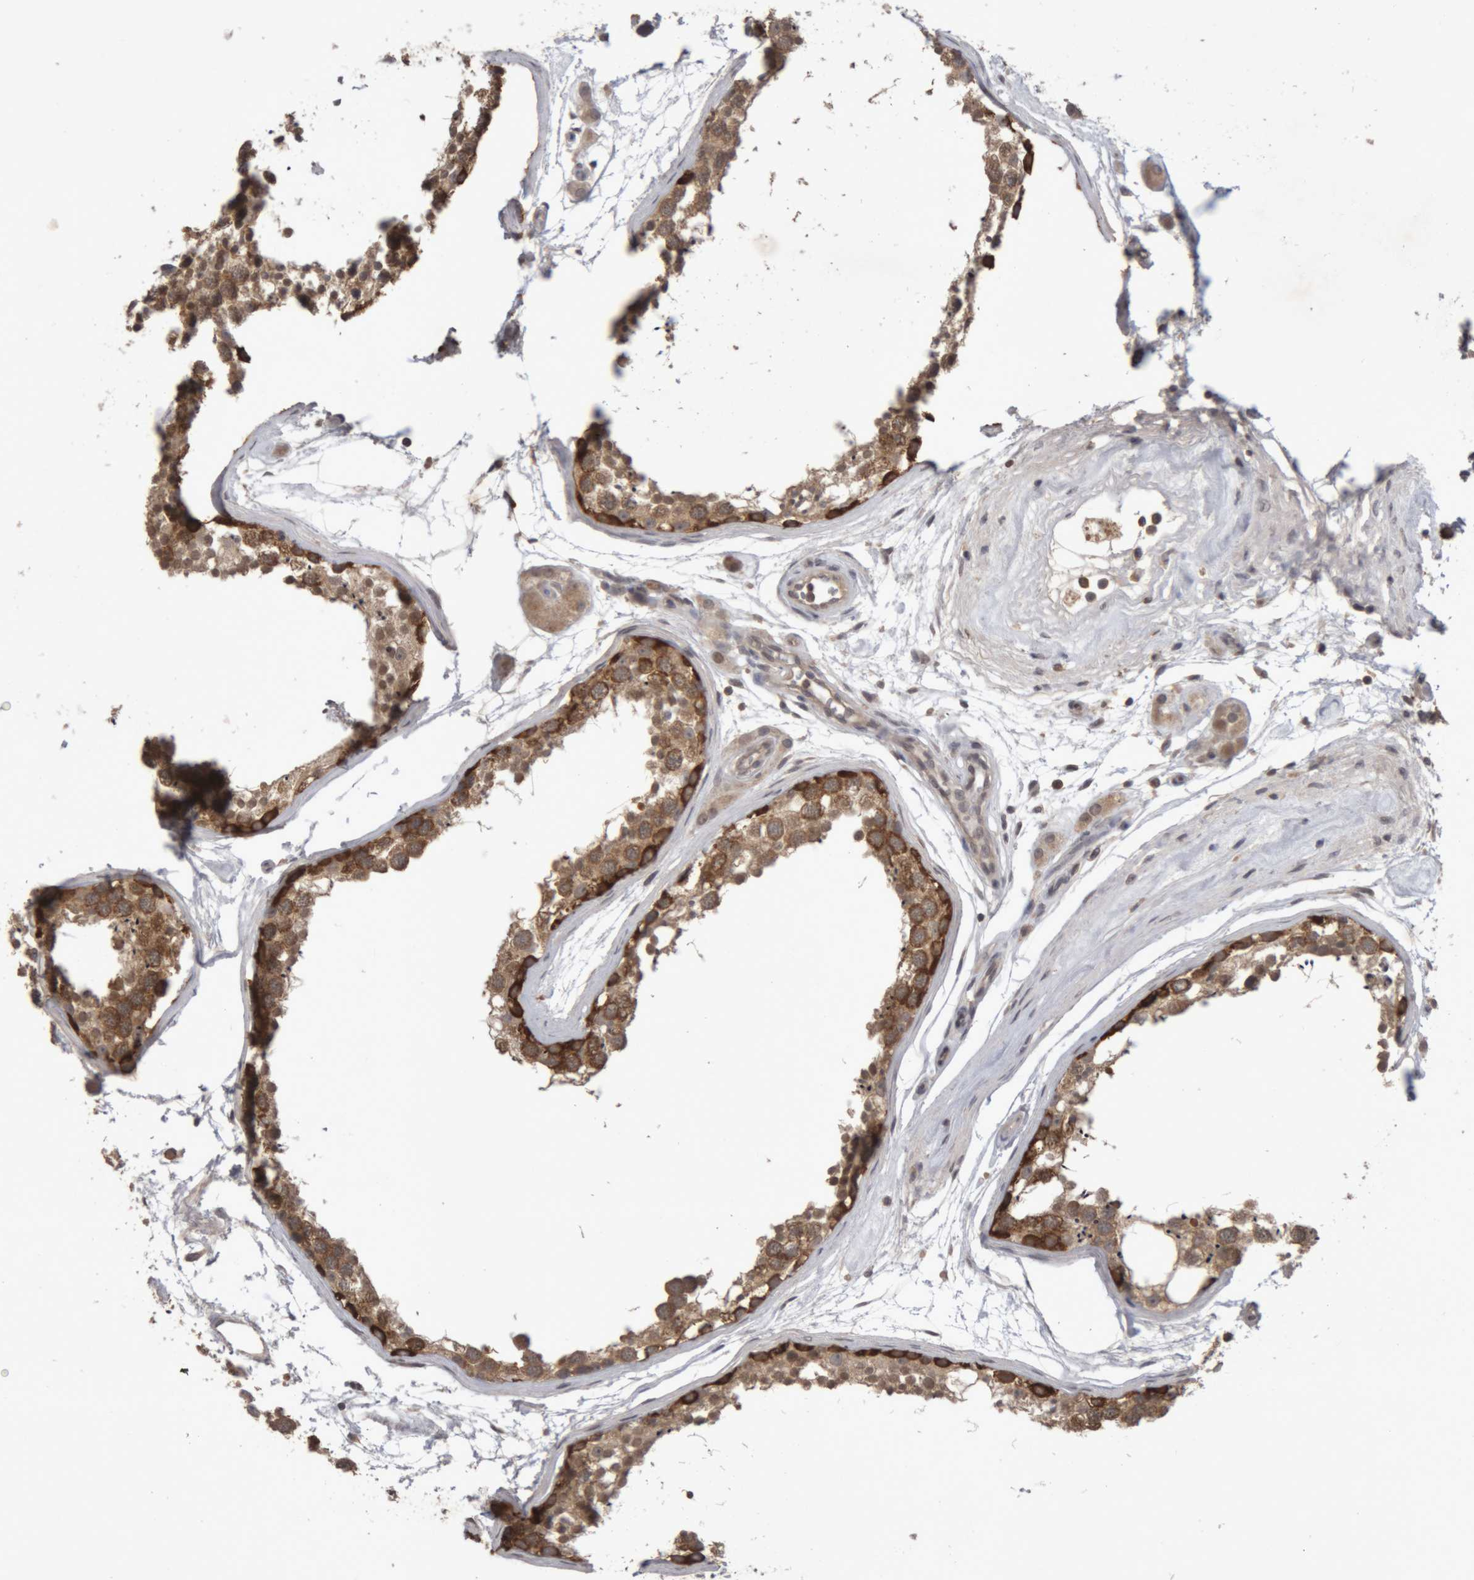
{"staining": {"intensity": "strong", "quantity": "25%-75%", "location": "cytoplasmic/membranous"}, "tissue": "testis", "cell_type": "Cells in seminiferous ducts", "image_type": "normal", "snomed": [{"axis": "morphology", "description": "Normal tissue, NOS"}, {"axis": "topography", "description": "Testis"}], "caption": "Immunohistochemical staining of normal human testis demonstrates strong cytoplasmic/membranous protein staining in approximately 25%-75% of cells in seminiferous ducts. The staining was performed using DAB, with brown indicating positive protein expression. Nuclei are stained blue with hematoxylin.", "gene": "NFATC2", "patient": {"sex": "male", "age": 56}}